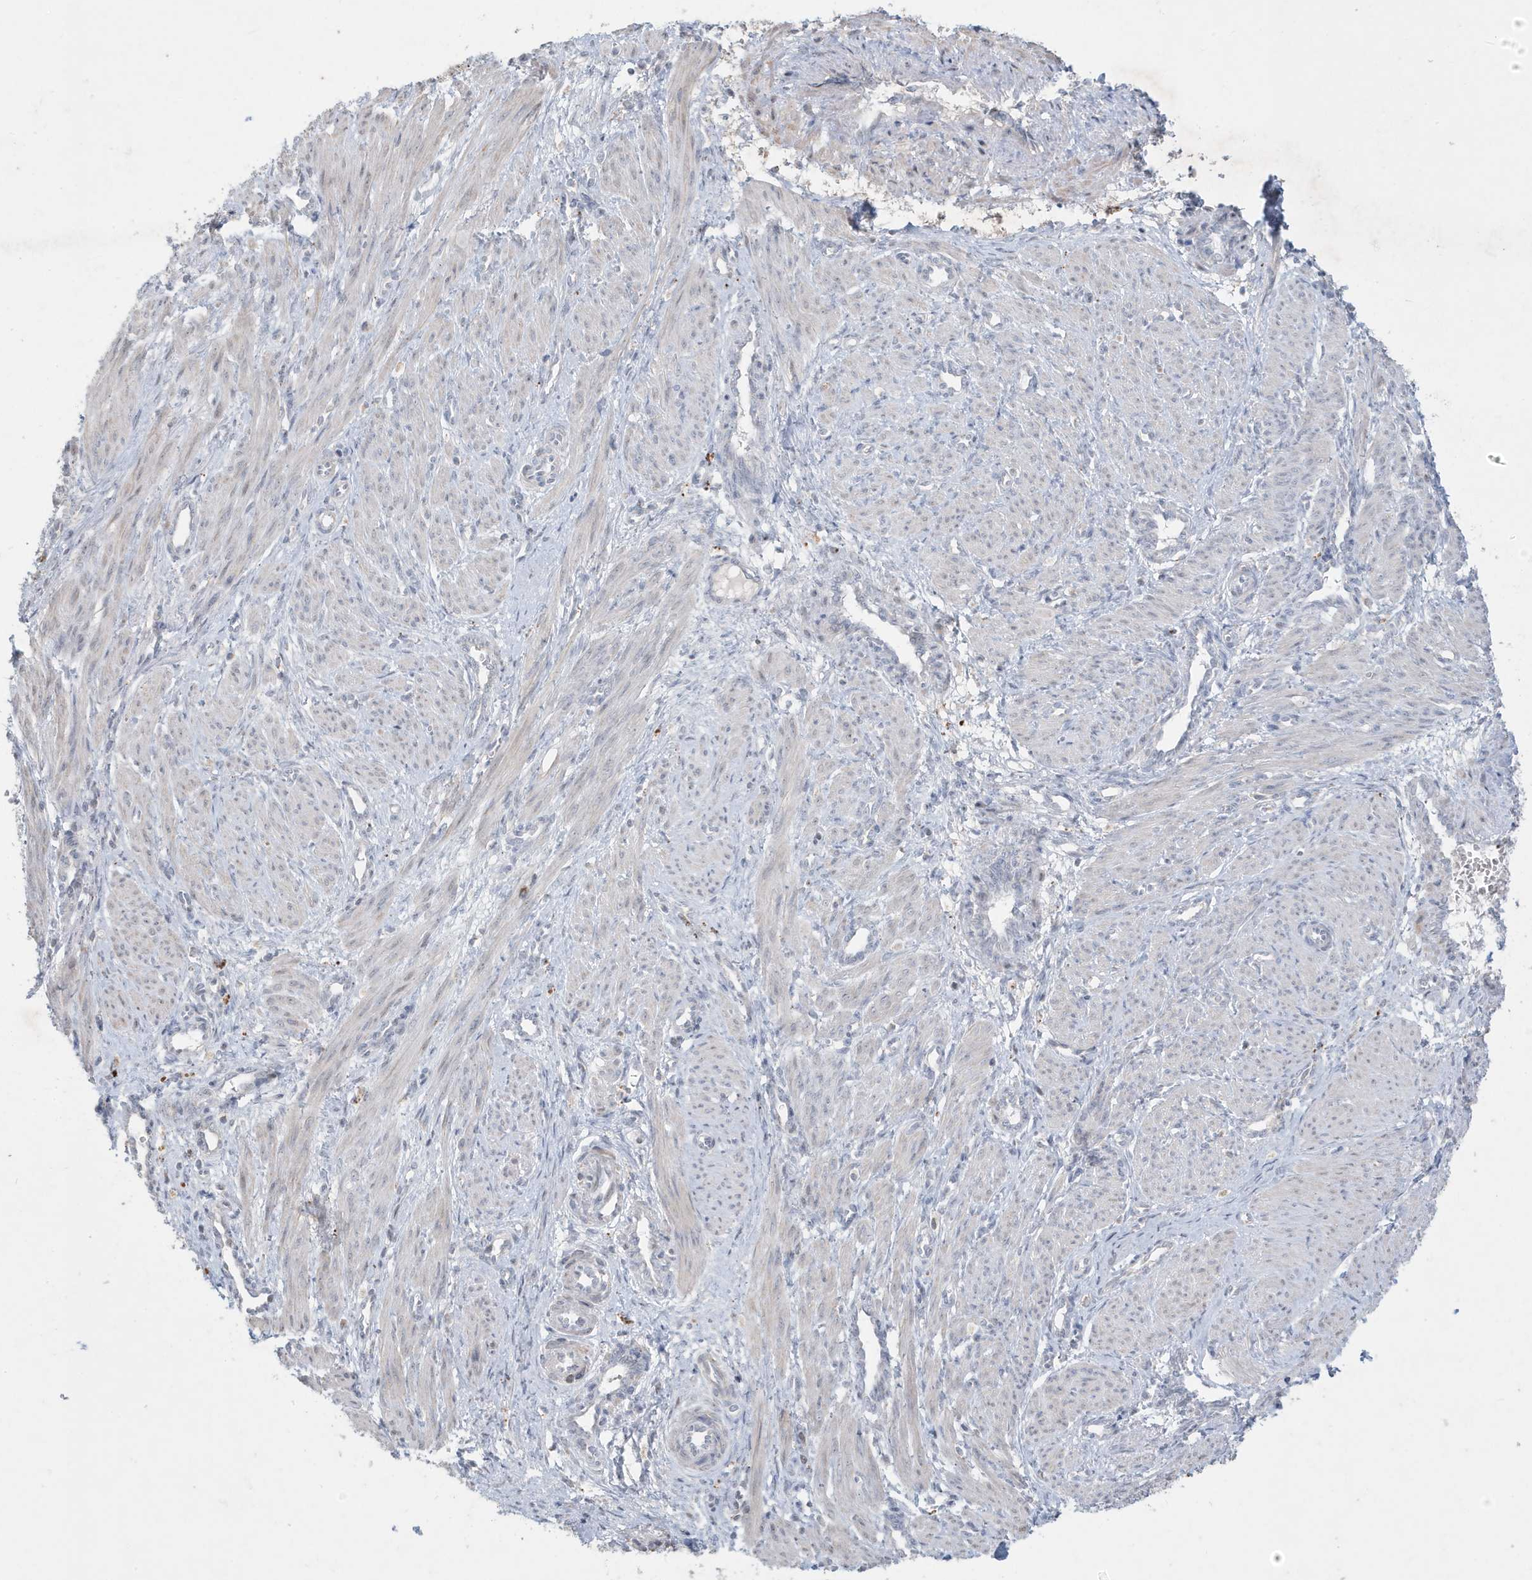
{"staining": {"intensity": "weak", "quantity": "25%-75%", "location": "cytoplasmic/membranous"}, "tissue": "smooth muscle", "cell_type": "Smooth muscle cells", "image_type": "normal", "snomed": [{"axis": "morphology", "description": "Normal tissue, NOS"}, {"axis": "topography", "description": "Endometrium"}], "caption": "Protein staining of unremarkable smooth muscle reveals weak cytoplasmic/membranous positivity in approximately 25%-75% of smooth muscle cells. (DAB IHC with brightfield microscopy, high magnification).", "gene": "FNDC1", "patient": {"sex": "female", "age": 33}}